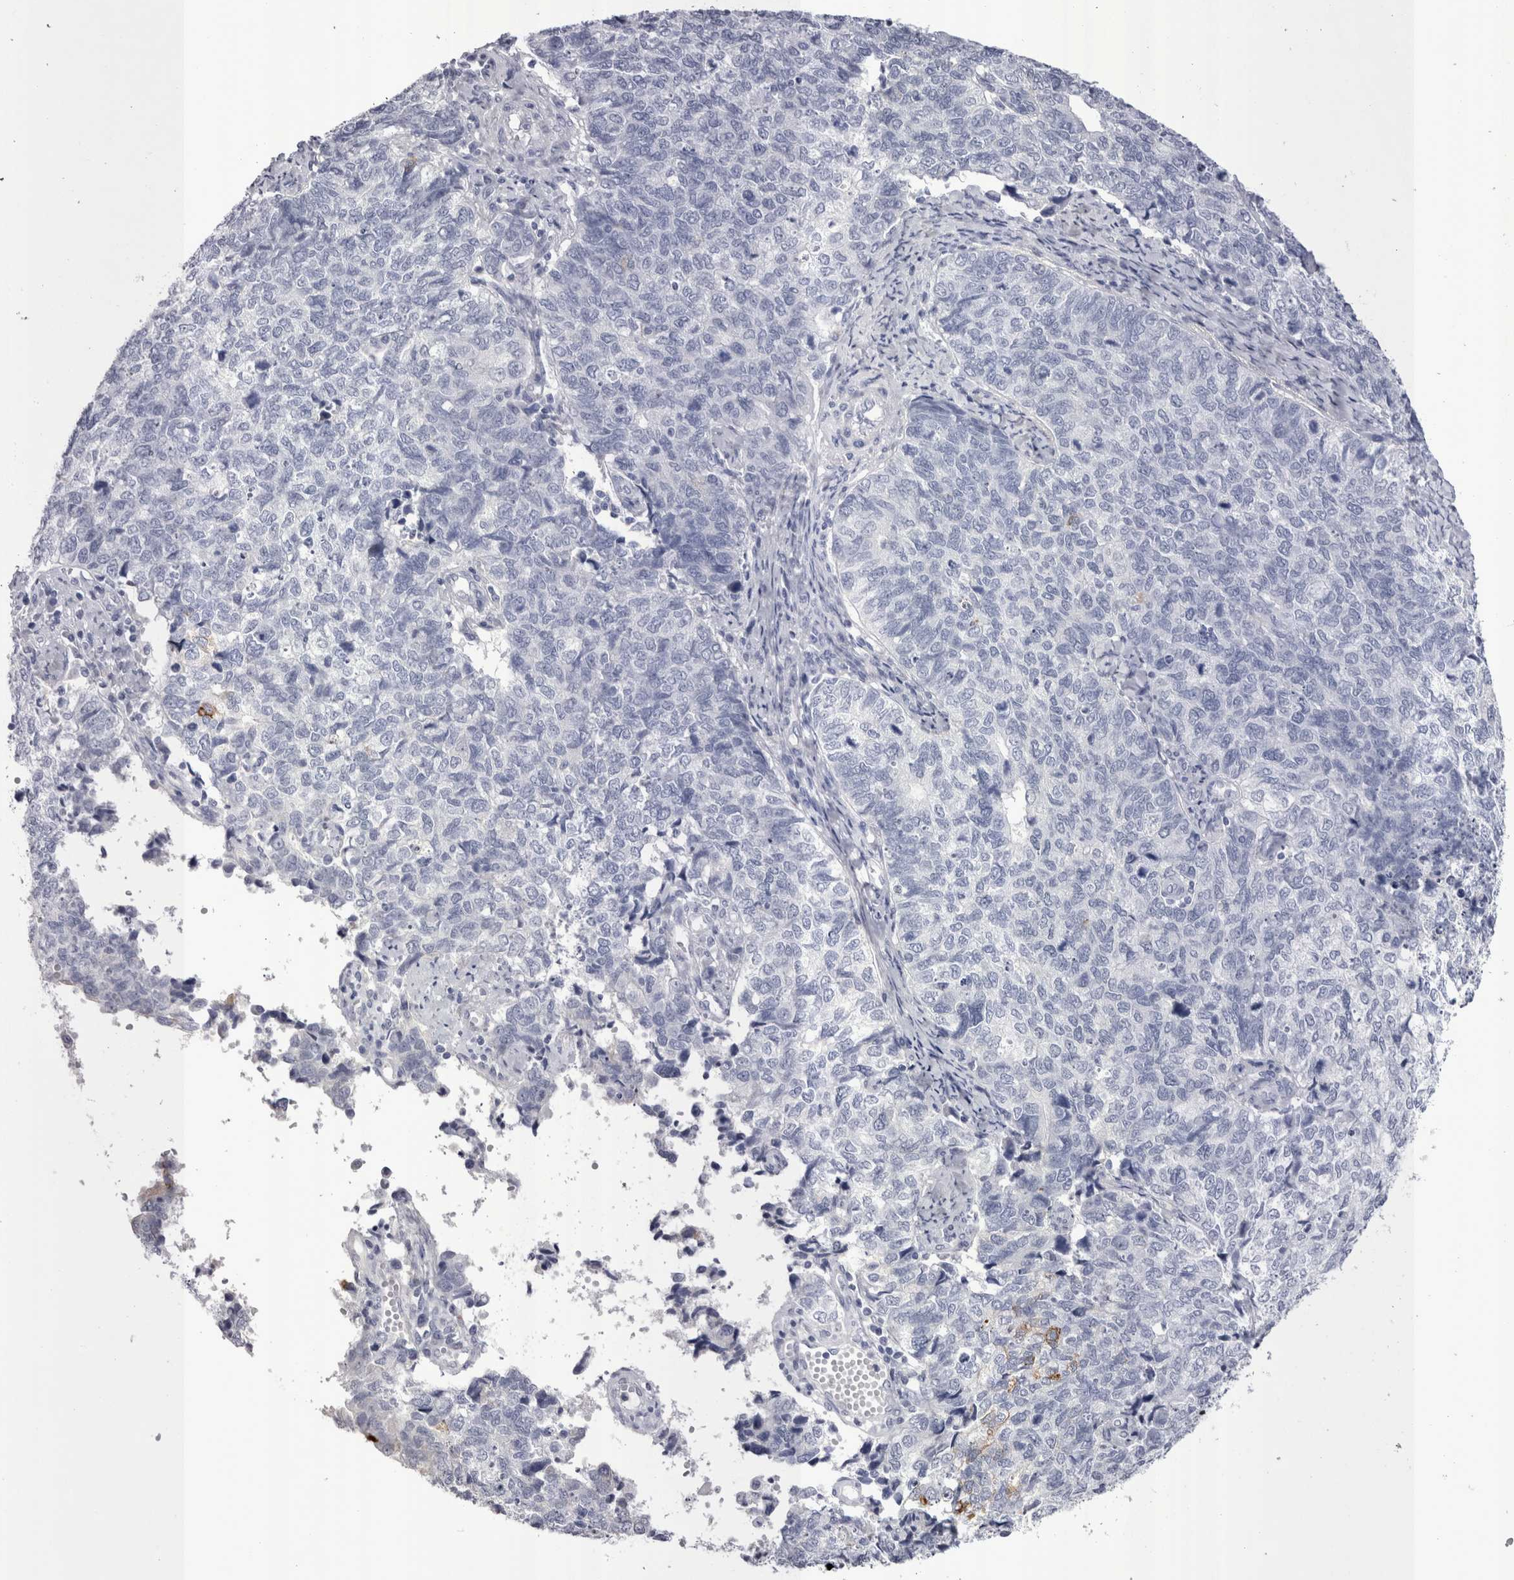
{"staining": {"intensity": "negative", "quantity": "none", "location": "none"}, "tissue": "cervical cancer", "cell_type": "Tumor cells", "image_type": "cancer", "snomed": [{"axis": "morphology", "description": "Squamous cell carcinoma, NOS"}, {"axis": "topography", "description": "Cervix"}], "caption": "High magnification brightfield microscopy of cervical squamous cell carcinoma stained with DAB (brown) and counterstained with hematoxylin (blue): tumor cells show no significant positivity.", "gene": "PWP2", "patient": {"sex": "female", "age": 63}}